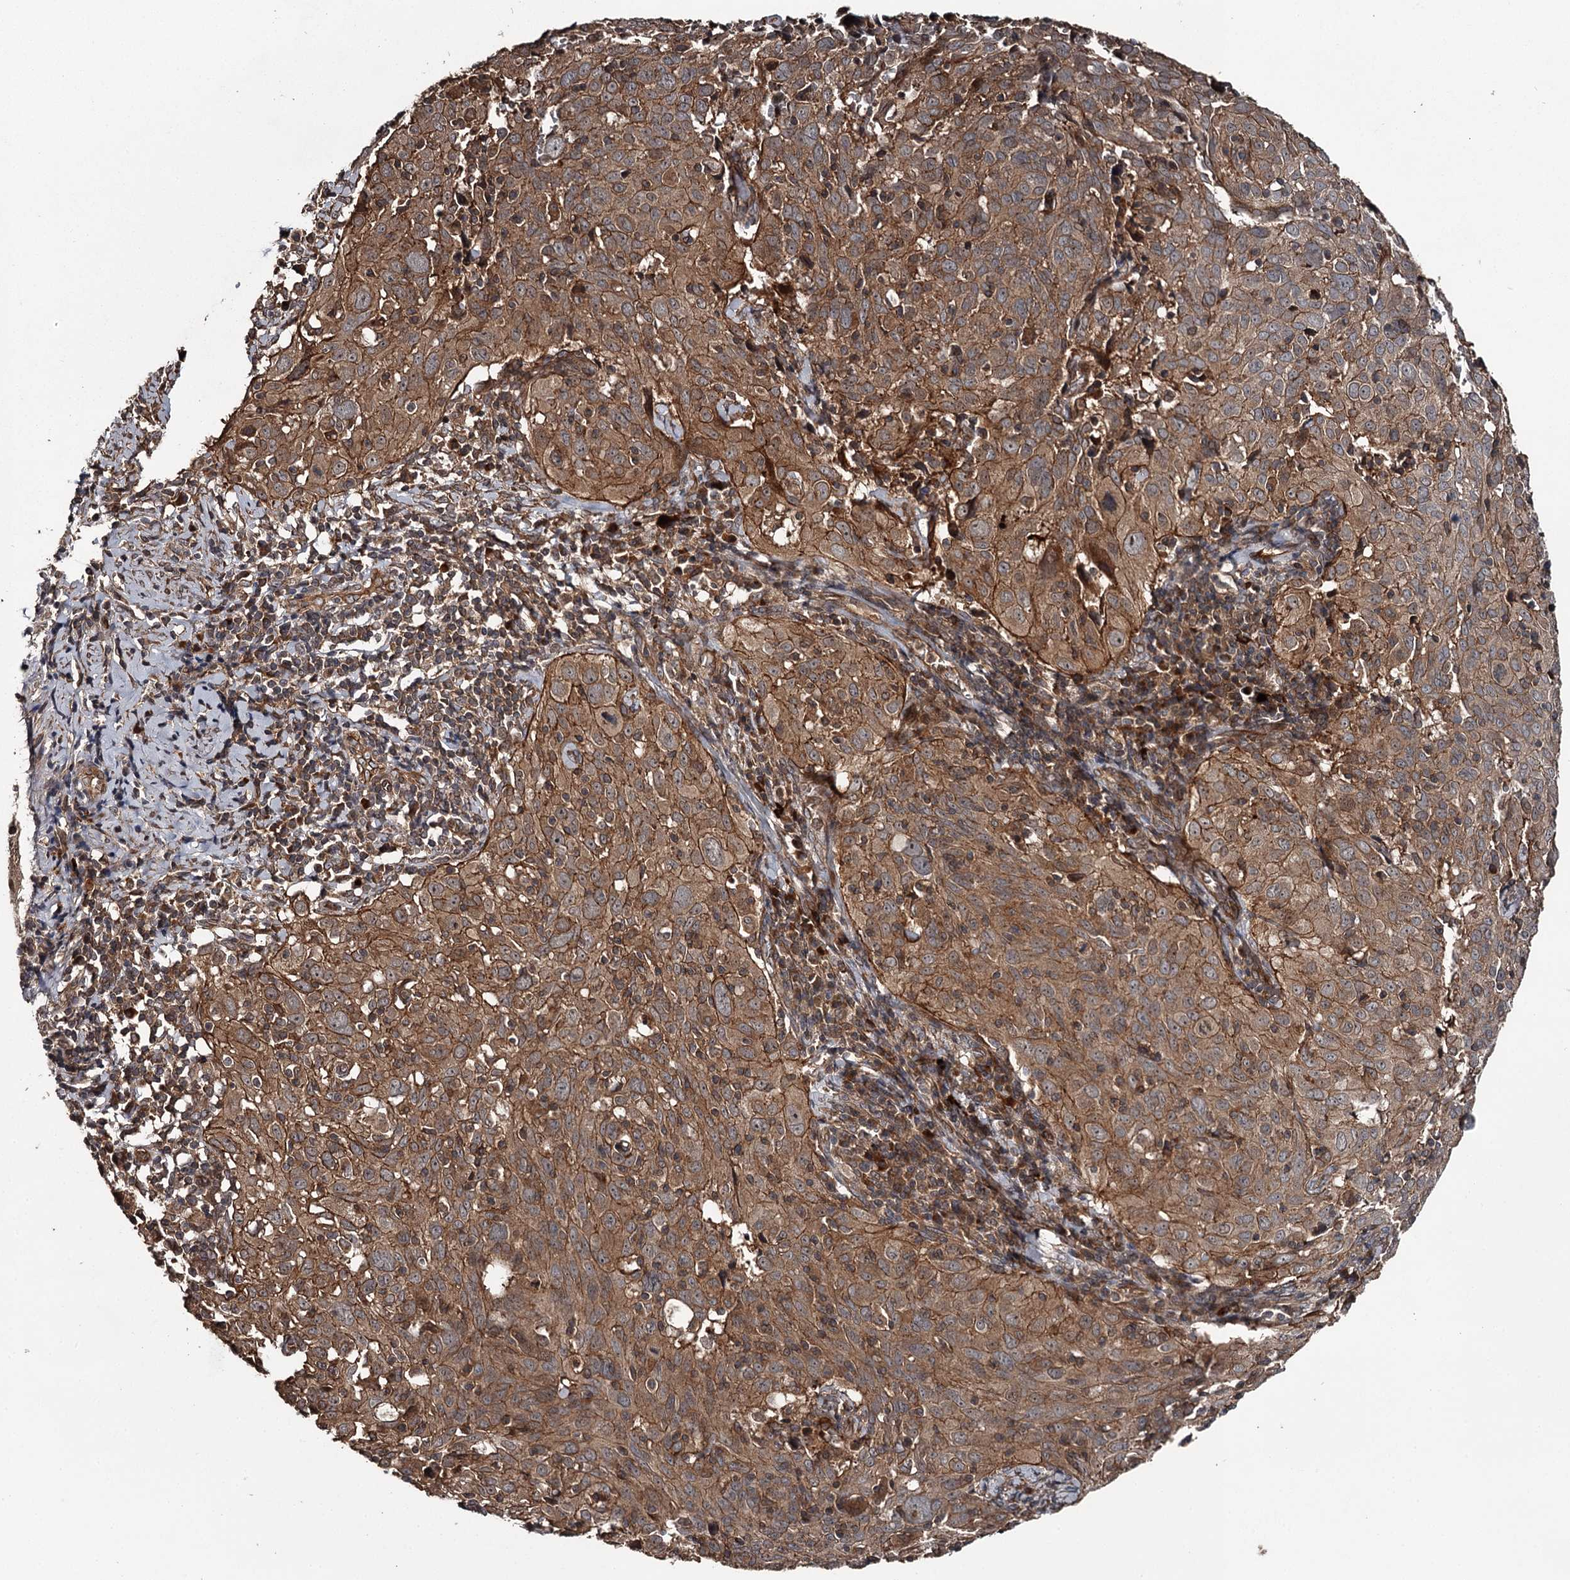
{"staining": {"intensity": "moderate", "quantity": ">75%", "location": "cytoplasmic/membranous"}, "tissue": "cervical cancer", "cell_type": "Tumor cells", "image_type": "cancer", "snomed": [{"axis": "morphology", "description": "Squamous cell carcinoma, NOS"}, {"axis": "topography", "description": "Cervix"}], "caption": "Tumor cells show moderate cytoplasmic/membranous positivity in about >75% of cells in squamous cell carcinoma (cervical). Immunohistochemistry stains the protein in brown and the nuclei are stained blue.", "gene": "RAB21", "patient": {"sex": "female", "age": 31}}